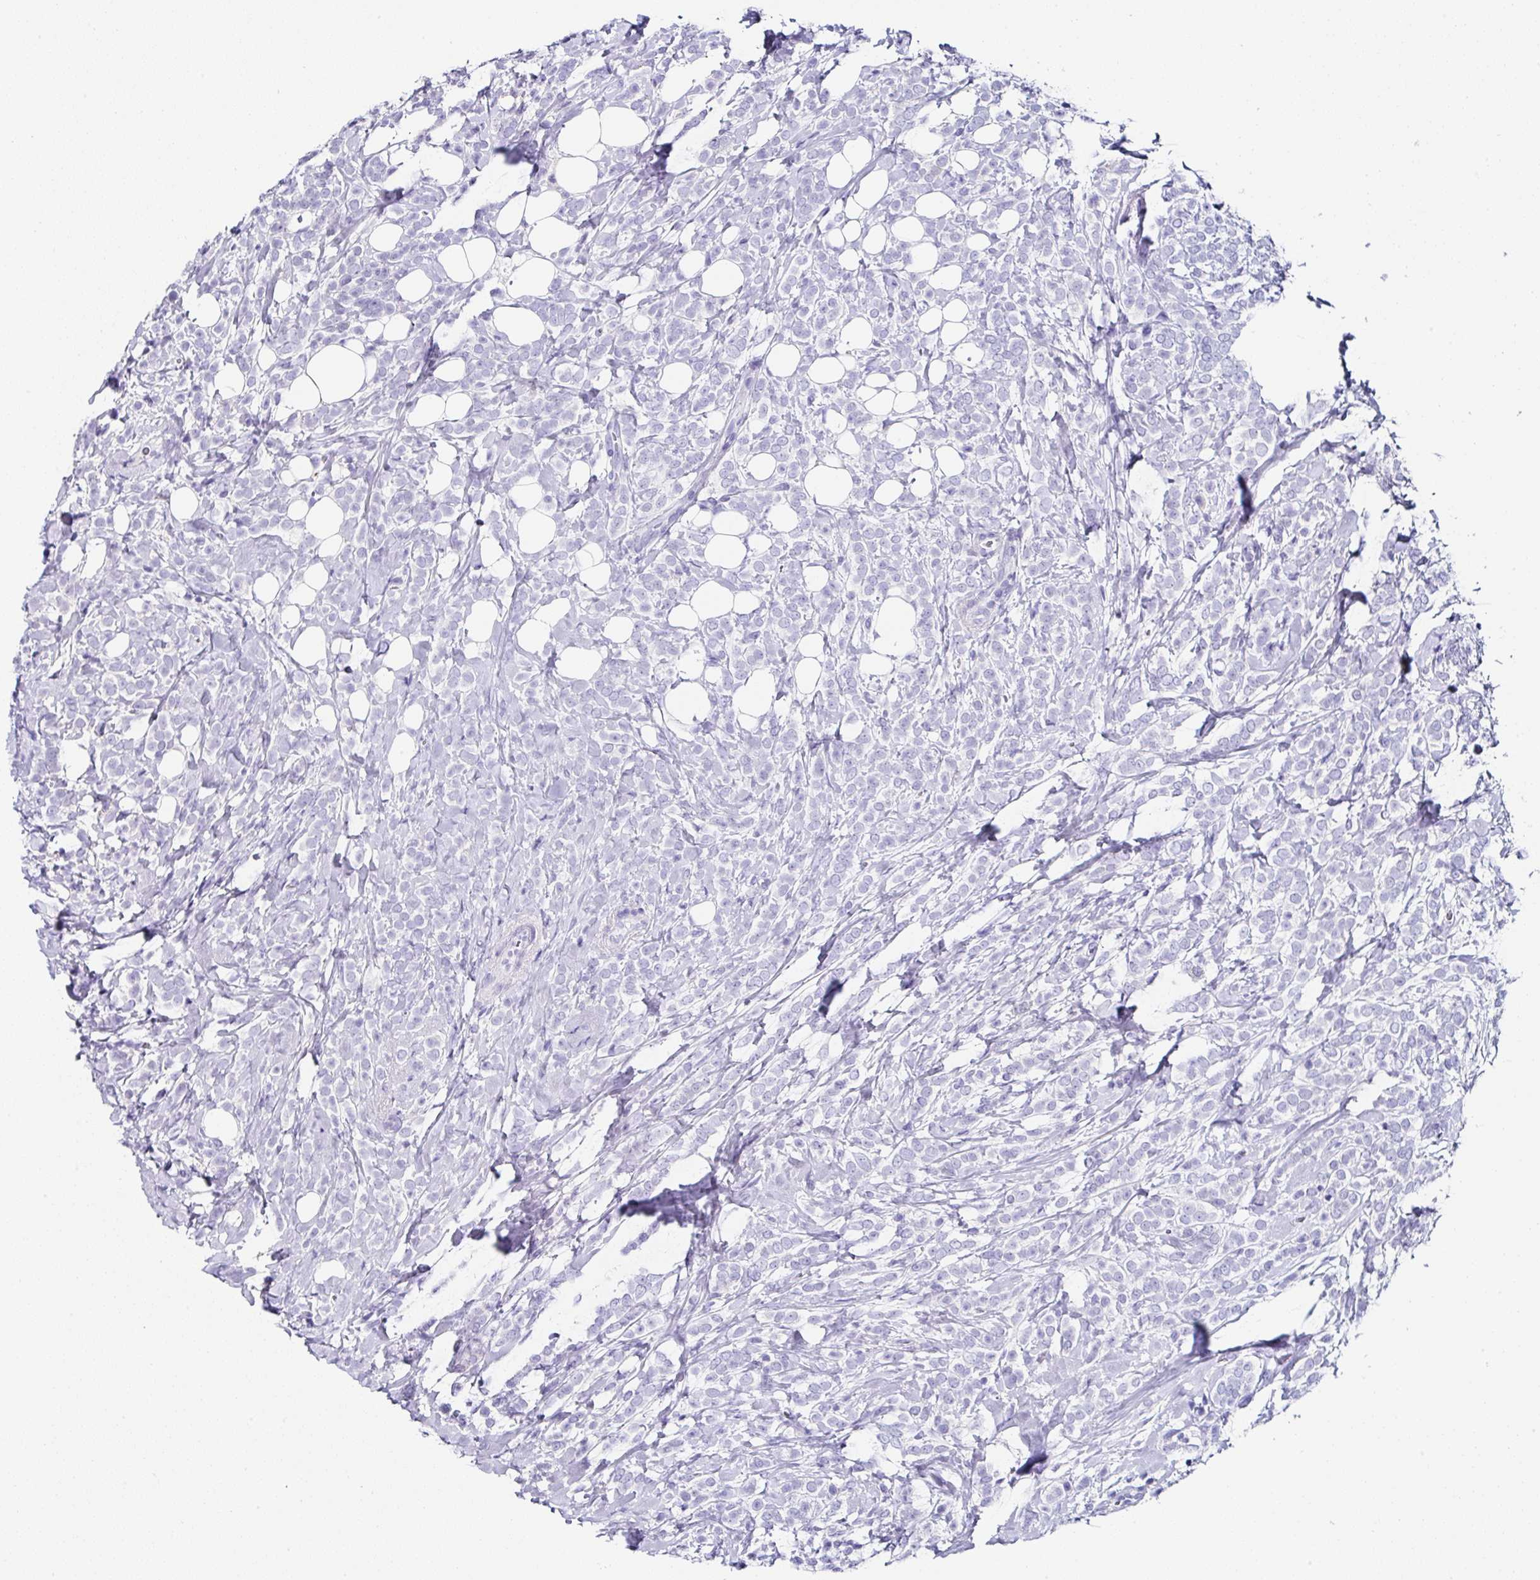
{"staining": {"intensity": "negative", "quantity": "none", "location": "none"}, "tissue": "breast cancer", "cell_type": "Tumor cells", "image_type": "cancer", "snomed": [{"axis": "morphology", "description": "Lobular carcinoma"}, {"axis": "topography", "description": "Breast"}], "caption": "DAB immunohistochemical staining of breast lobular carcinoma shows no significant positivity in tumor cells. The staining was performed using DAB (3,3'-diaminobenzidine) to visualize the protein expression in brown, while the nuclei were stained in blue with hematoxylin (Magnification: 20x).", "gene": "UGT3A1", "patient": {"sex": "female", "age": 49}}